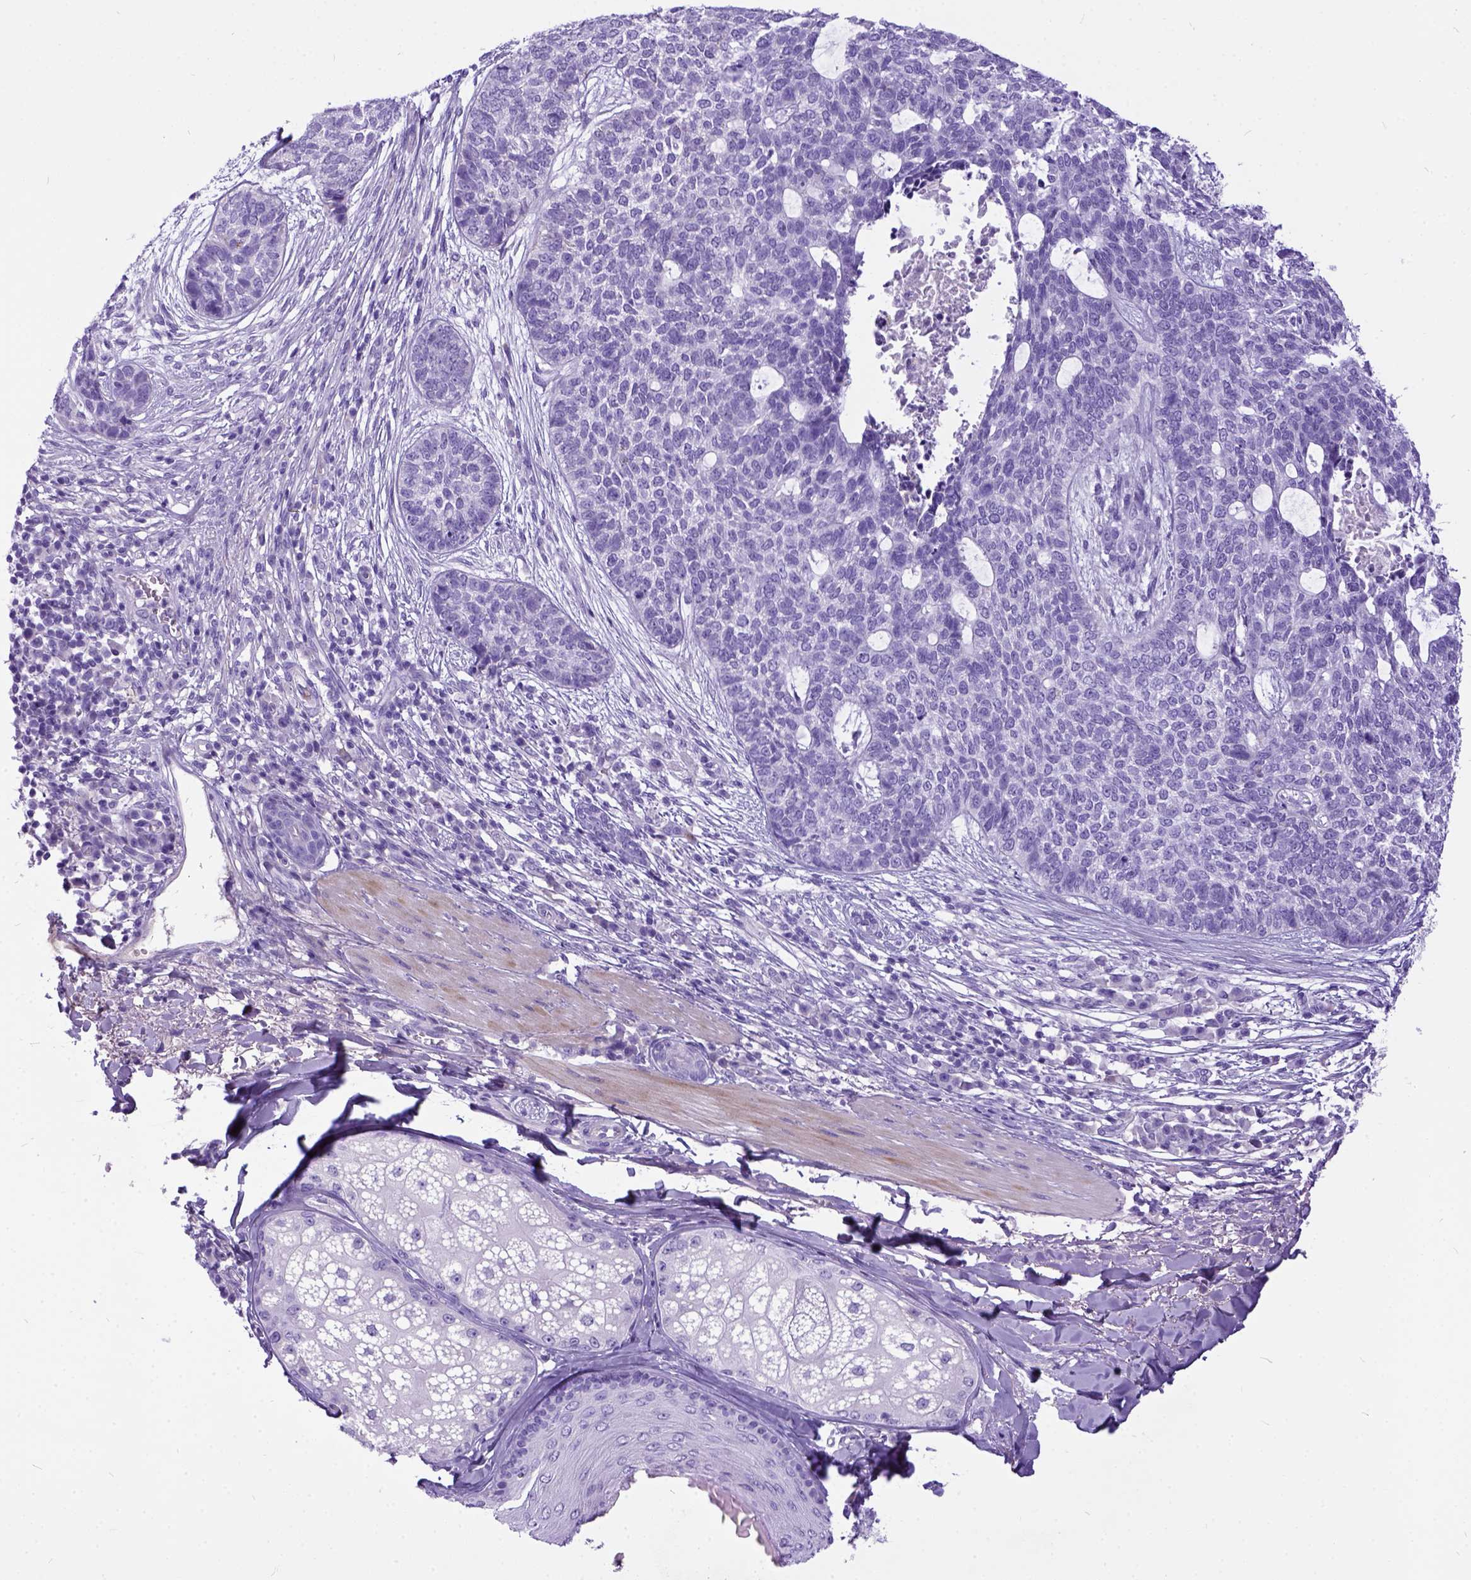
{"staining": {"intensity": "negative", "quantity": "none", "location": "none"}, "tissue": "skin cancer", "cell_type": "Tumor cells", "image_type": "cancer", "snomed": [{"axis": "morphology", "description": "Basal cell carcinoma"}, {"axis": "topography", "description": "Skin"}], "caption": "Skin cancer was stained to show a protein in brown. There is no significant staining in tumor cells.", "gene": "IGF2", "patient": {"sex": "female", "age": 69}}